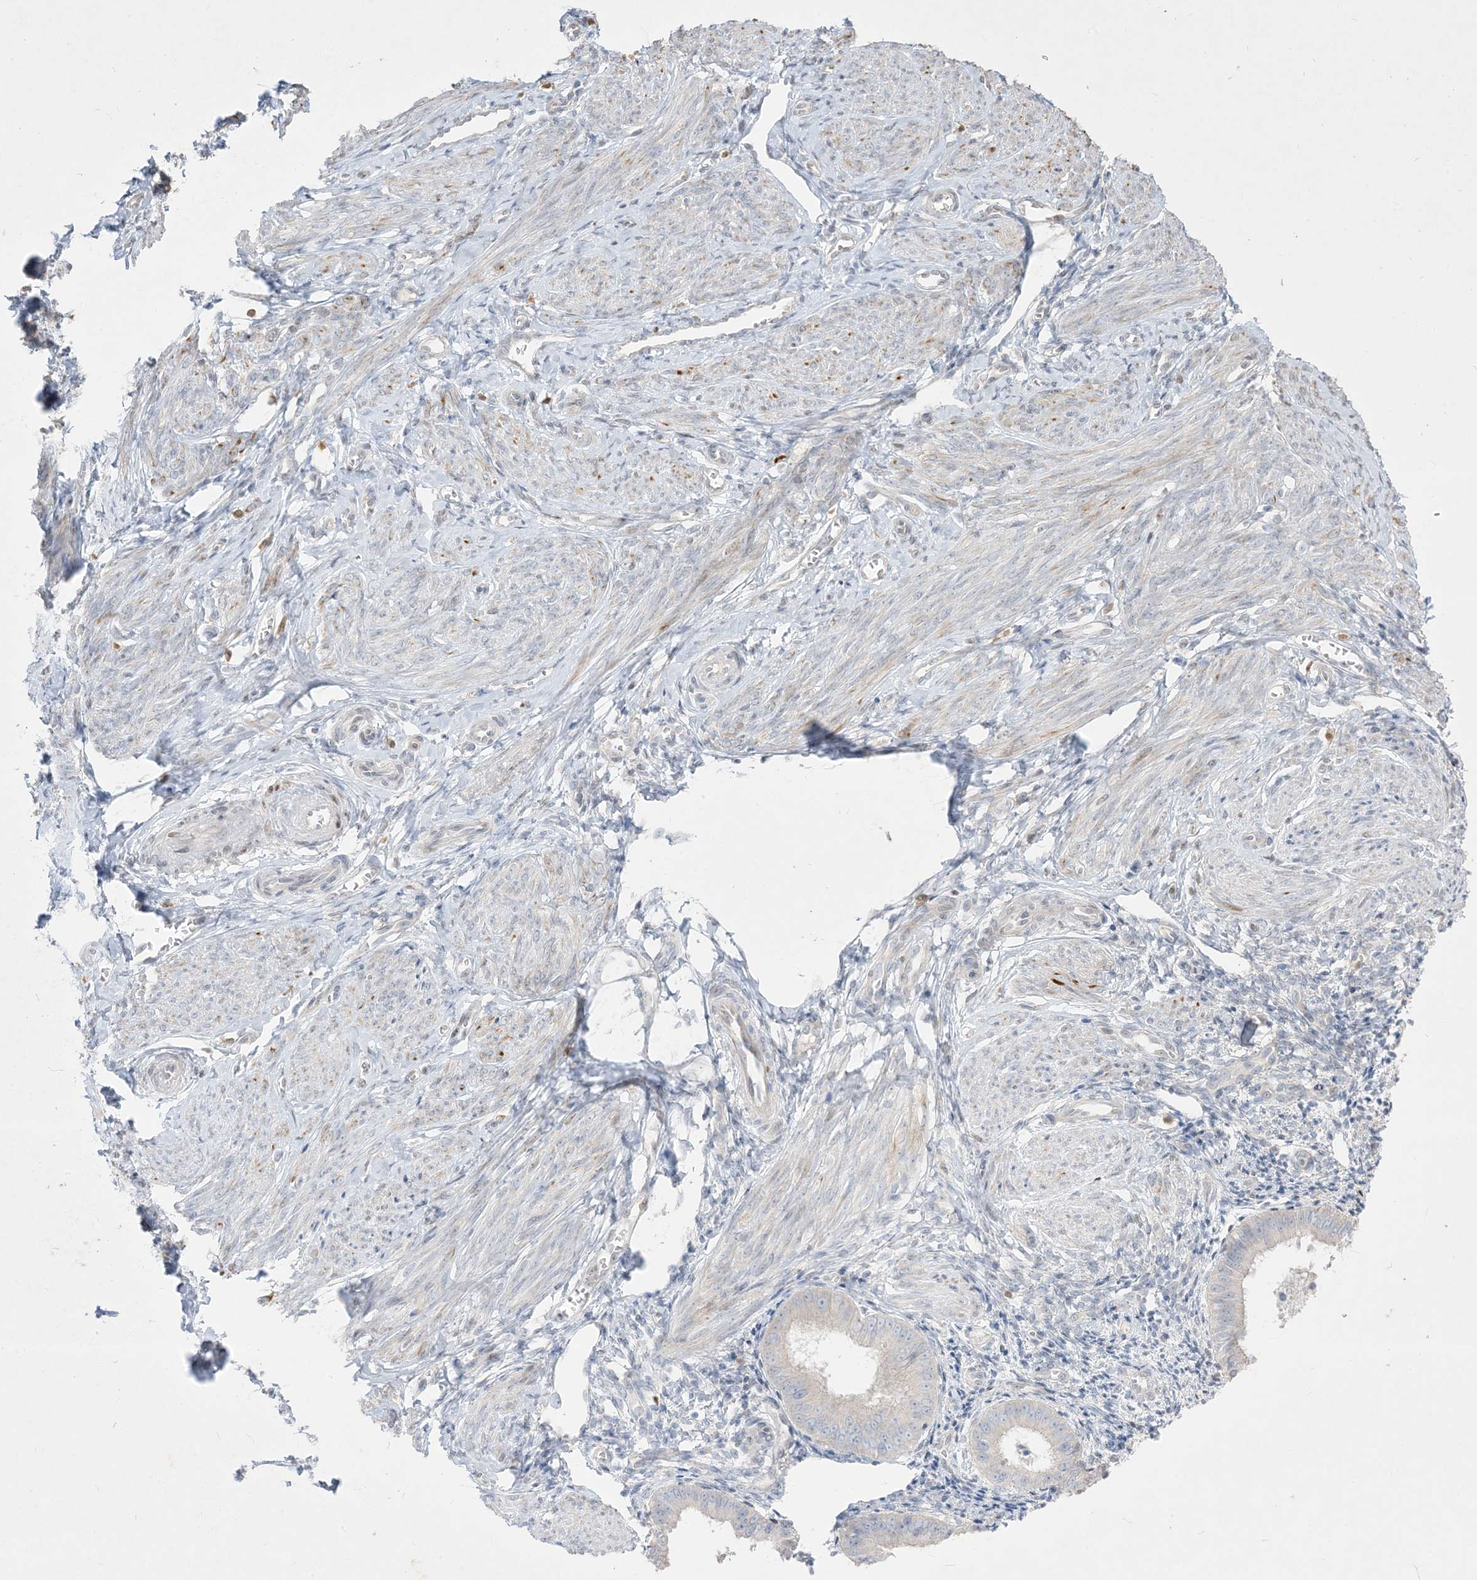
{"staining": {"intensity": "negative", "quantity": "none", "location": "none"}, "tissue": "endometrium", "cell_type": "Cells in endometrial stroma", "image_type": "normal", "snomed": [{"axis": "morphology", "description": "Normal tissue, NOS"}, {"axis": "topography", "description": "Uterus"}, {"axis": "topography", "description": "Endometrium"}], "caption": "IHC image of unremarkable human endometrium stained for a protein (brown), which exhibits no expression in cells in endometrial stroma.", "gene": "BHLHE40", "patient": {"sex": "female", "age": 48}}